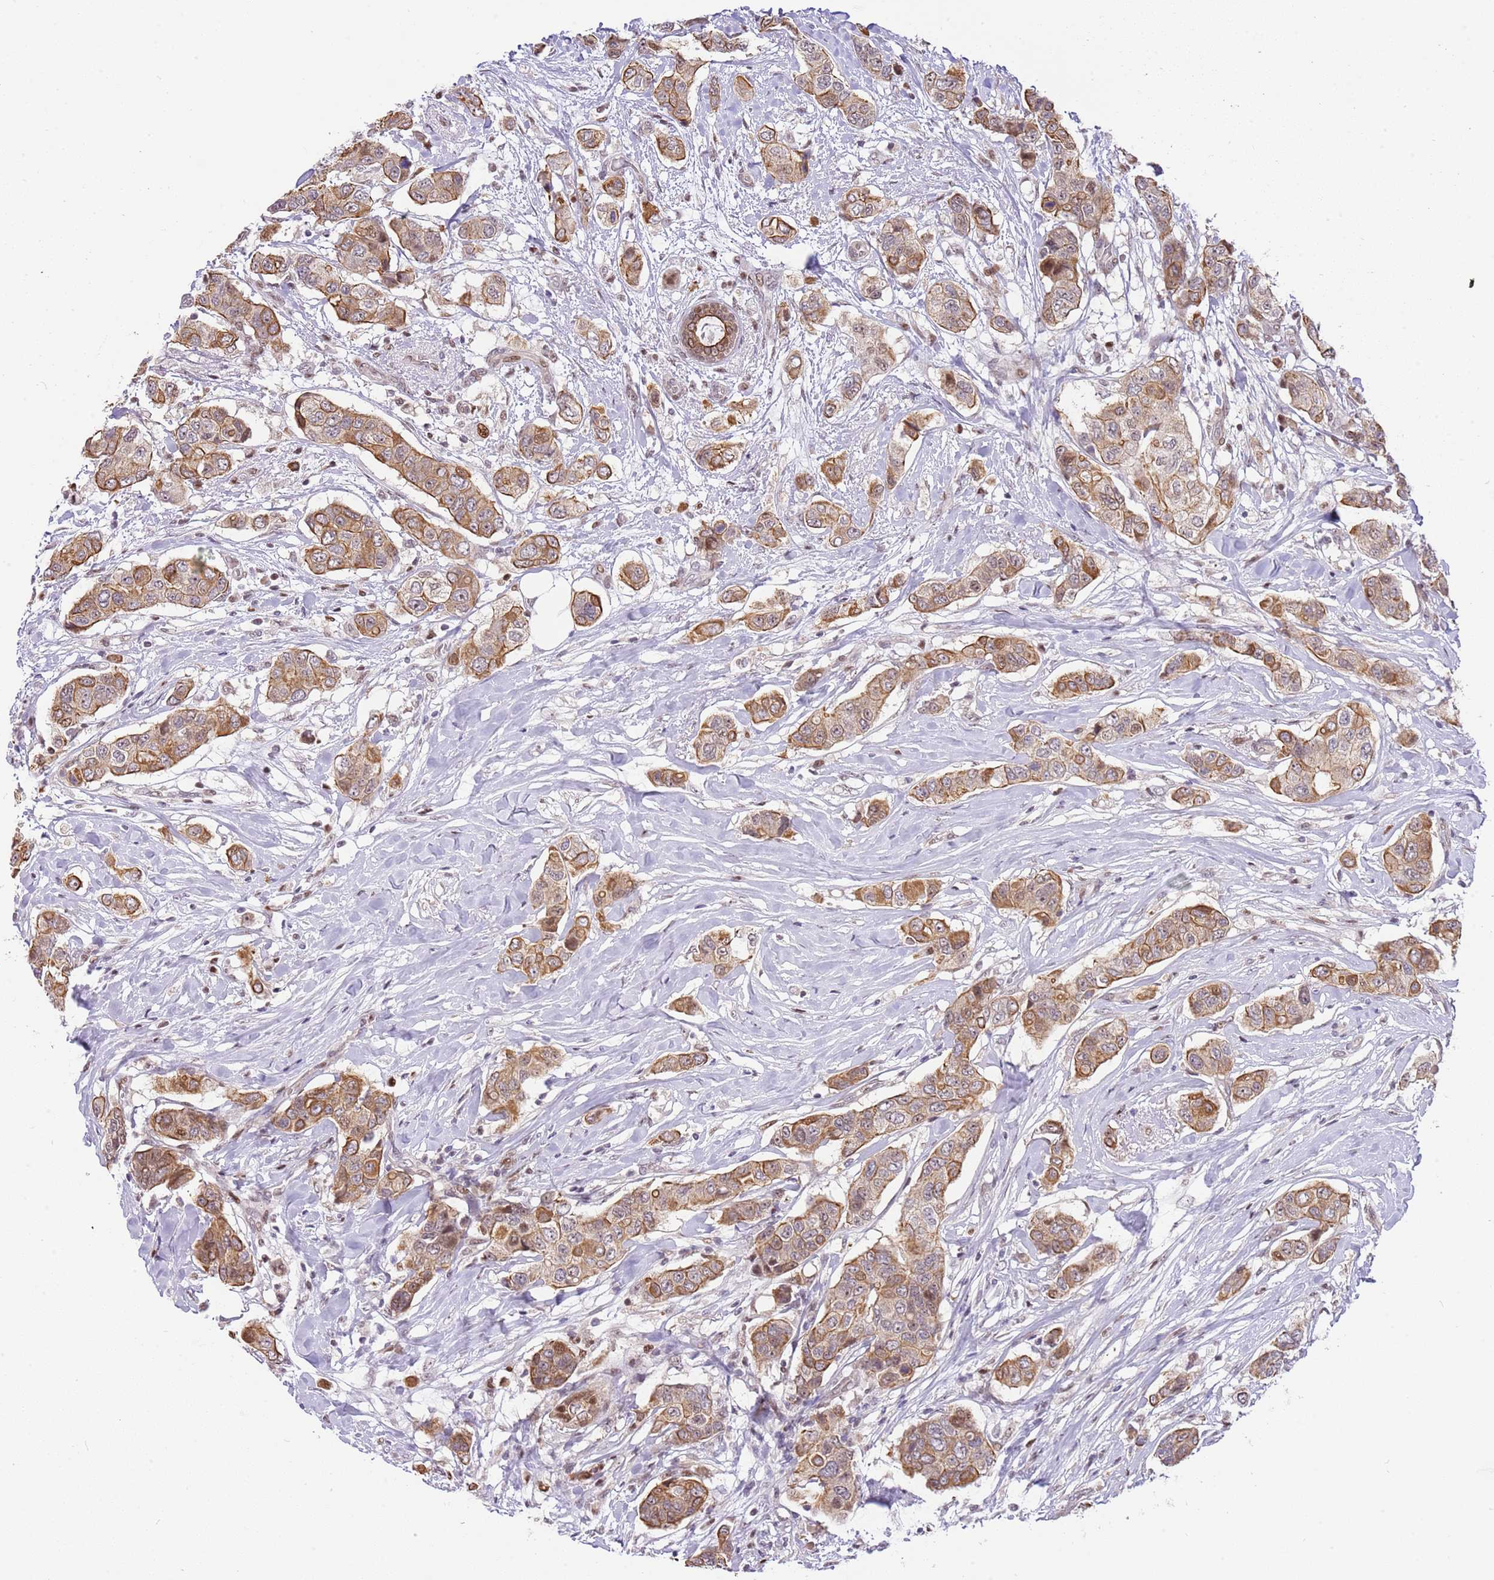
{"staining": {"intensity": "moderate", "quantity": ">75%", "location": "cytoplasmic/membranous"}, "tissue": "breast cancer", "cell_type": "Tumor cells", "image_type": "cancer", "snomed": [{"axis": "morphology", "description": "Lobular carcinoma"}, {"axis": "topography", "description": "Breast"}], "caption": "Immunohistochemical staining of human breast cancer displays medium levels of moderate cytoplasmic/membranous positivity in about >75% of tumor cells.", "gene": "RFK", "patient": {"sex": "female", "age": 51}}